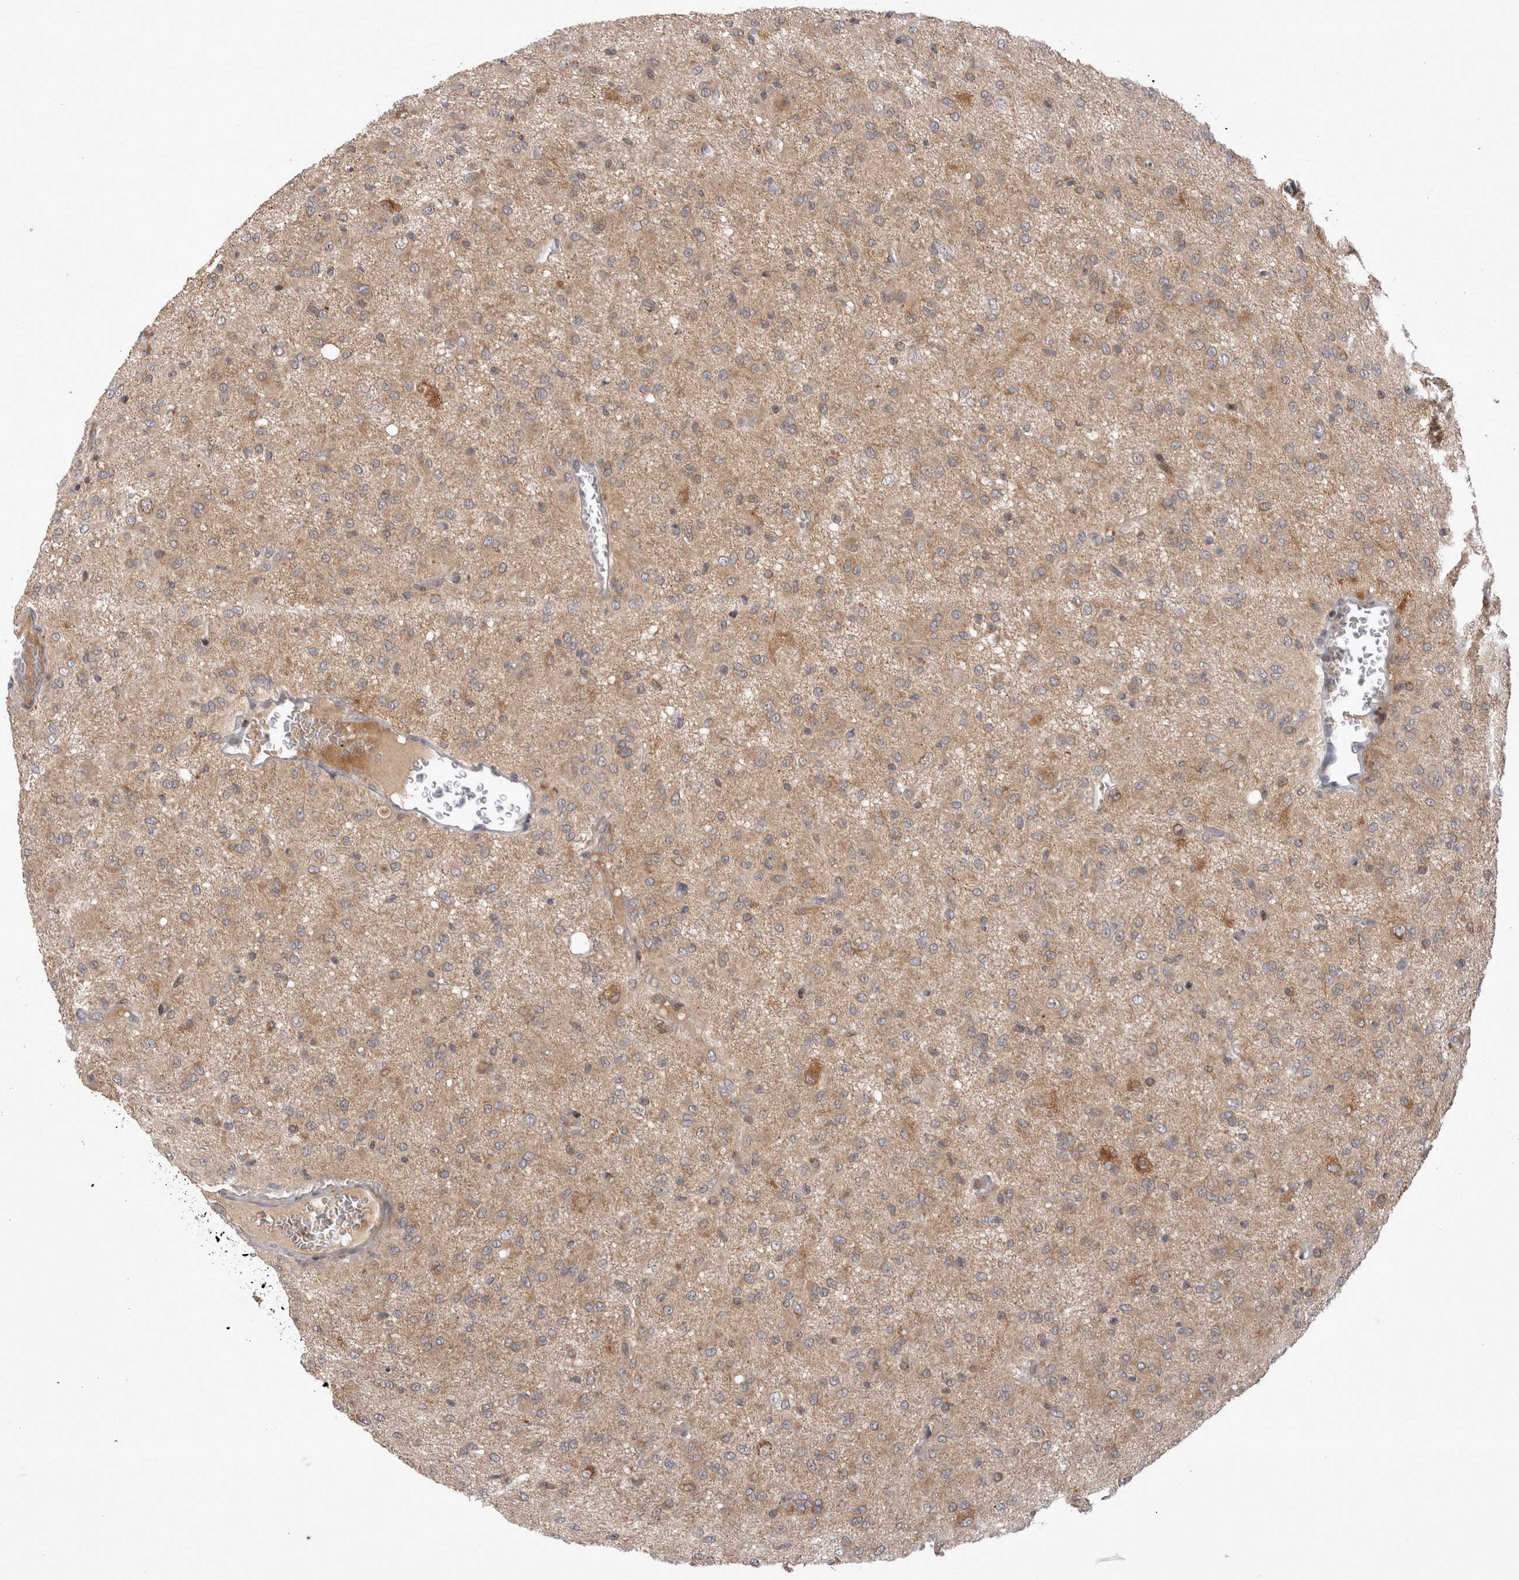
{"staining": {"intensity": "weak", "quantity": ">75%", "location": "cytoplasmic/membranous"}, "tissue": "glioma", "cell_type": "Tumor cells", "image_type": "cancer", "snomed": [{"axis": "morphology", "description": "Glioma, malignant, High grade"}, {"axis": "topography", "description": "Brain"}], "caption": "This is an image of immunohistochemistry staining of malignant glioma (high-grade), which shows weak expression in the cytoplasmic/membranous of tumor cells.", "gene": "PLEKHM1", "patient": {"sex": "female", "age": 59}}